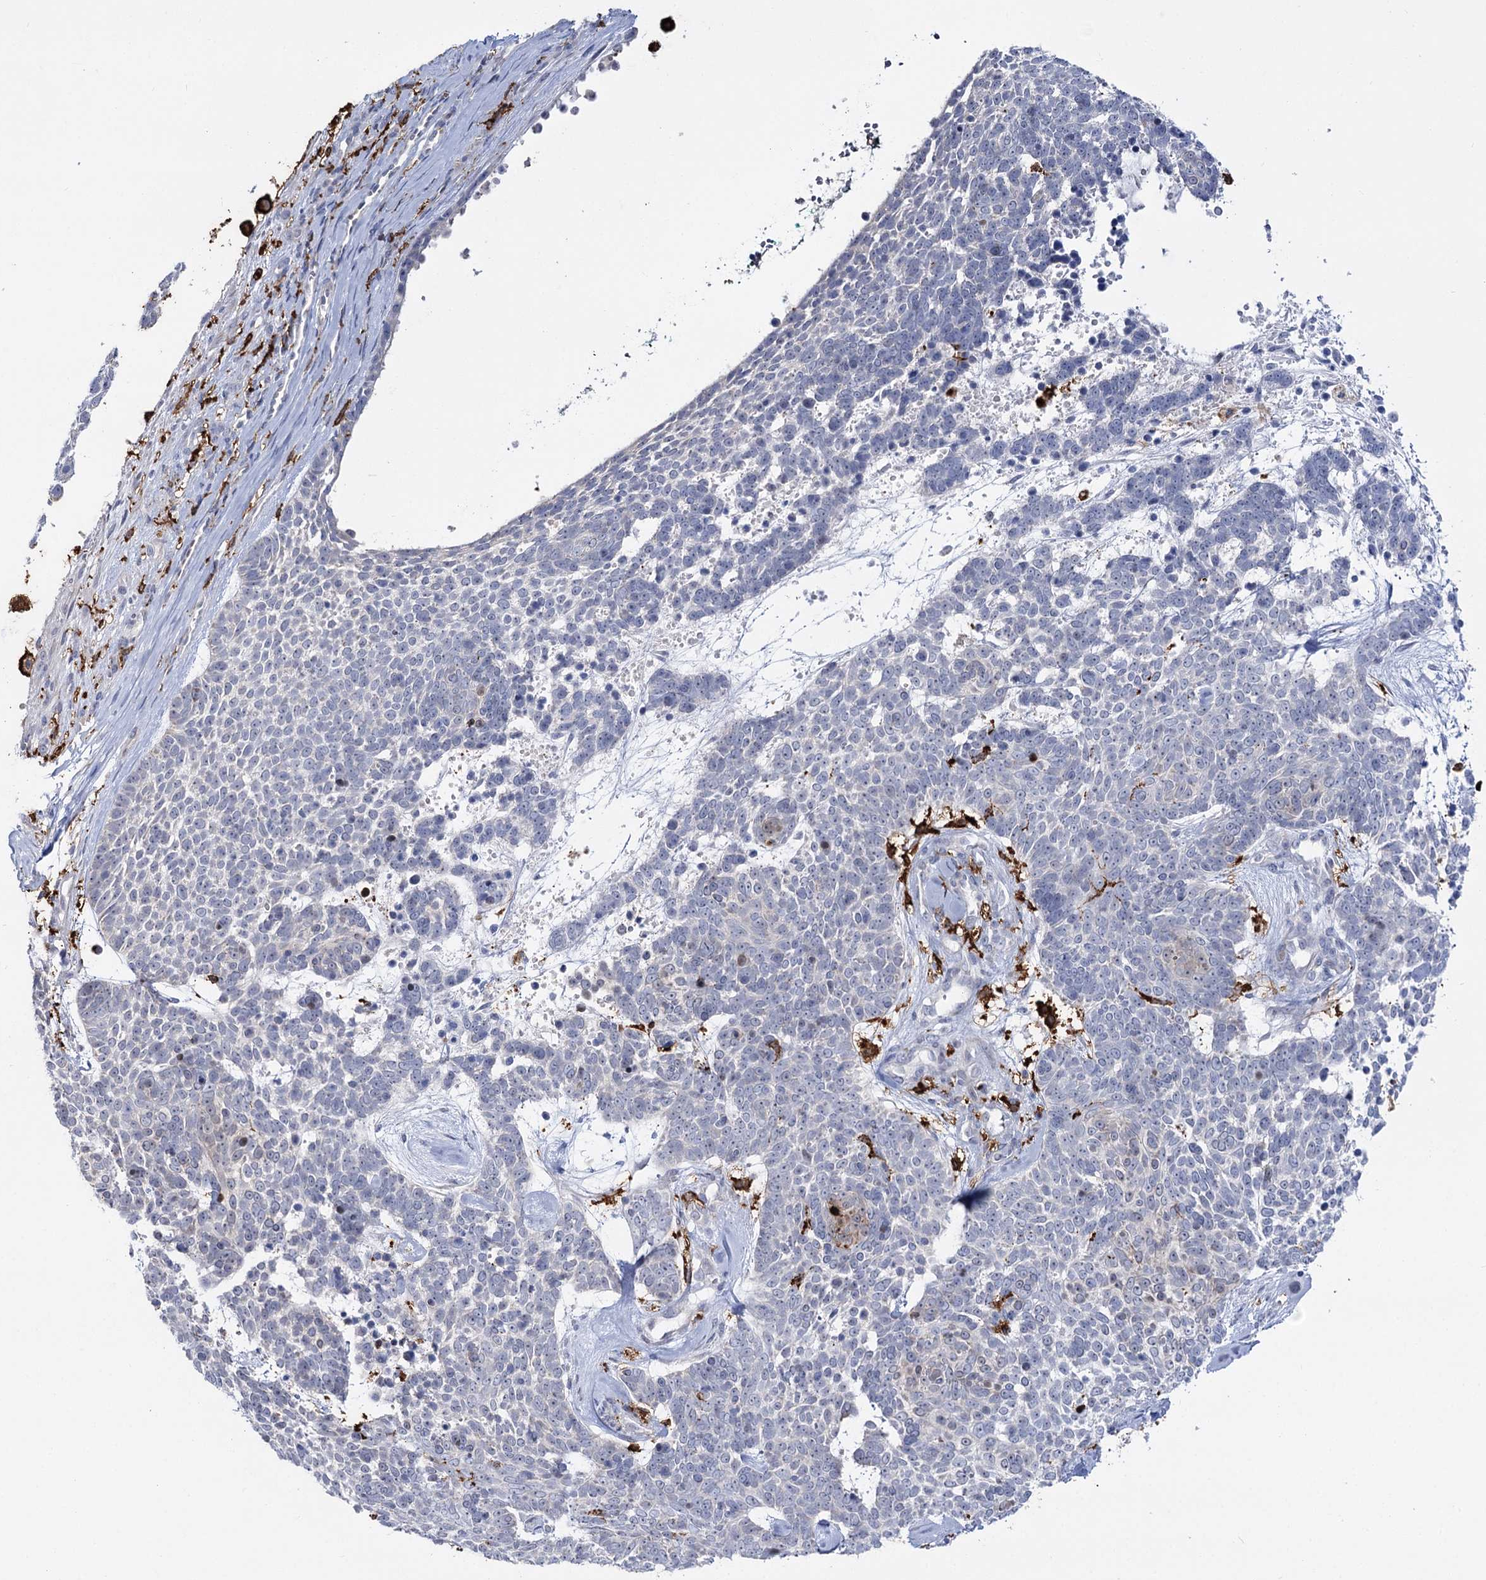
{"staining": {"intensity": "negative", "quantity": "none", "location": "none"}, "tissue": "skin cancer", "cell_type": "Tumor cells", "image_type": "cancer", "snomed": [{"axis": "morphology", "description": "Basal cell carcinoma"}, {"axis": "topography", "description": "Skin"}], "caption": "Skin basal cell carcinoma was stained to show a protein in brown. There is no significant staining in tumor cells.", "gene": "PIWIL4", "patient": {"sex": "female", "age": 81}}